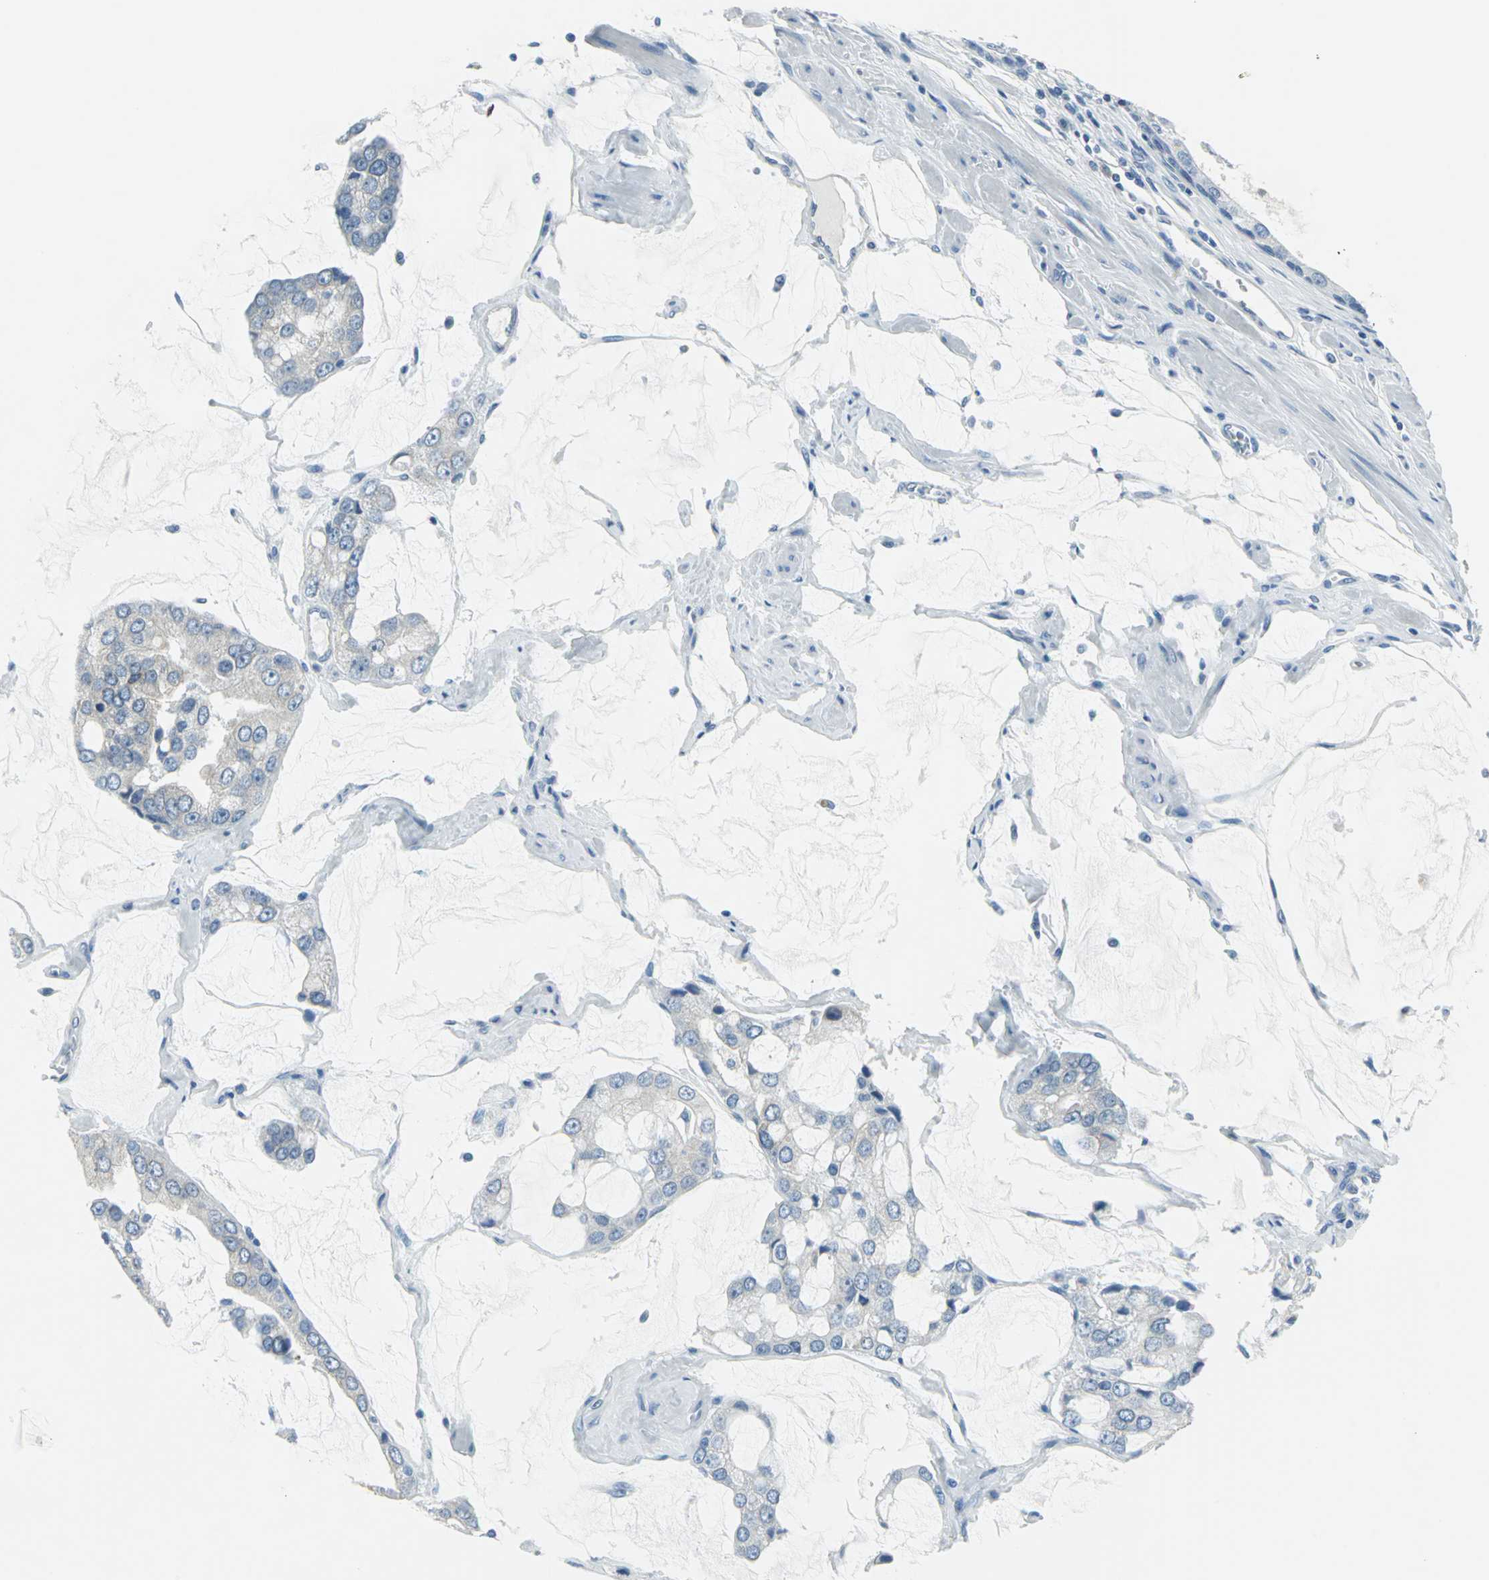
{"staining": {"intensity": "negative", "quantity": "none", "location": "none"}, "tissue": "prostate cancer", "cell_type": "Tumor cells", "image_type": "cancer", "snomed": [{"axis": "morphology", "description": "Adenocarcinoma, High grade"}, {"axis": "topography", "description": "Prostate"}], "caption": "Prostate cancer (adenocarcinoma (high-grade)) stained for a protein using immunohistochemistry shows no expression tumor cells.", "gene": "CYB5A", "patient": {"sex": "male", "age": 67}}